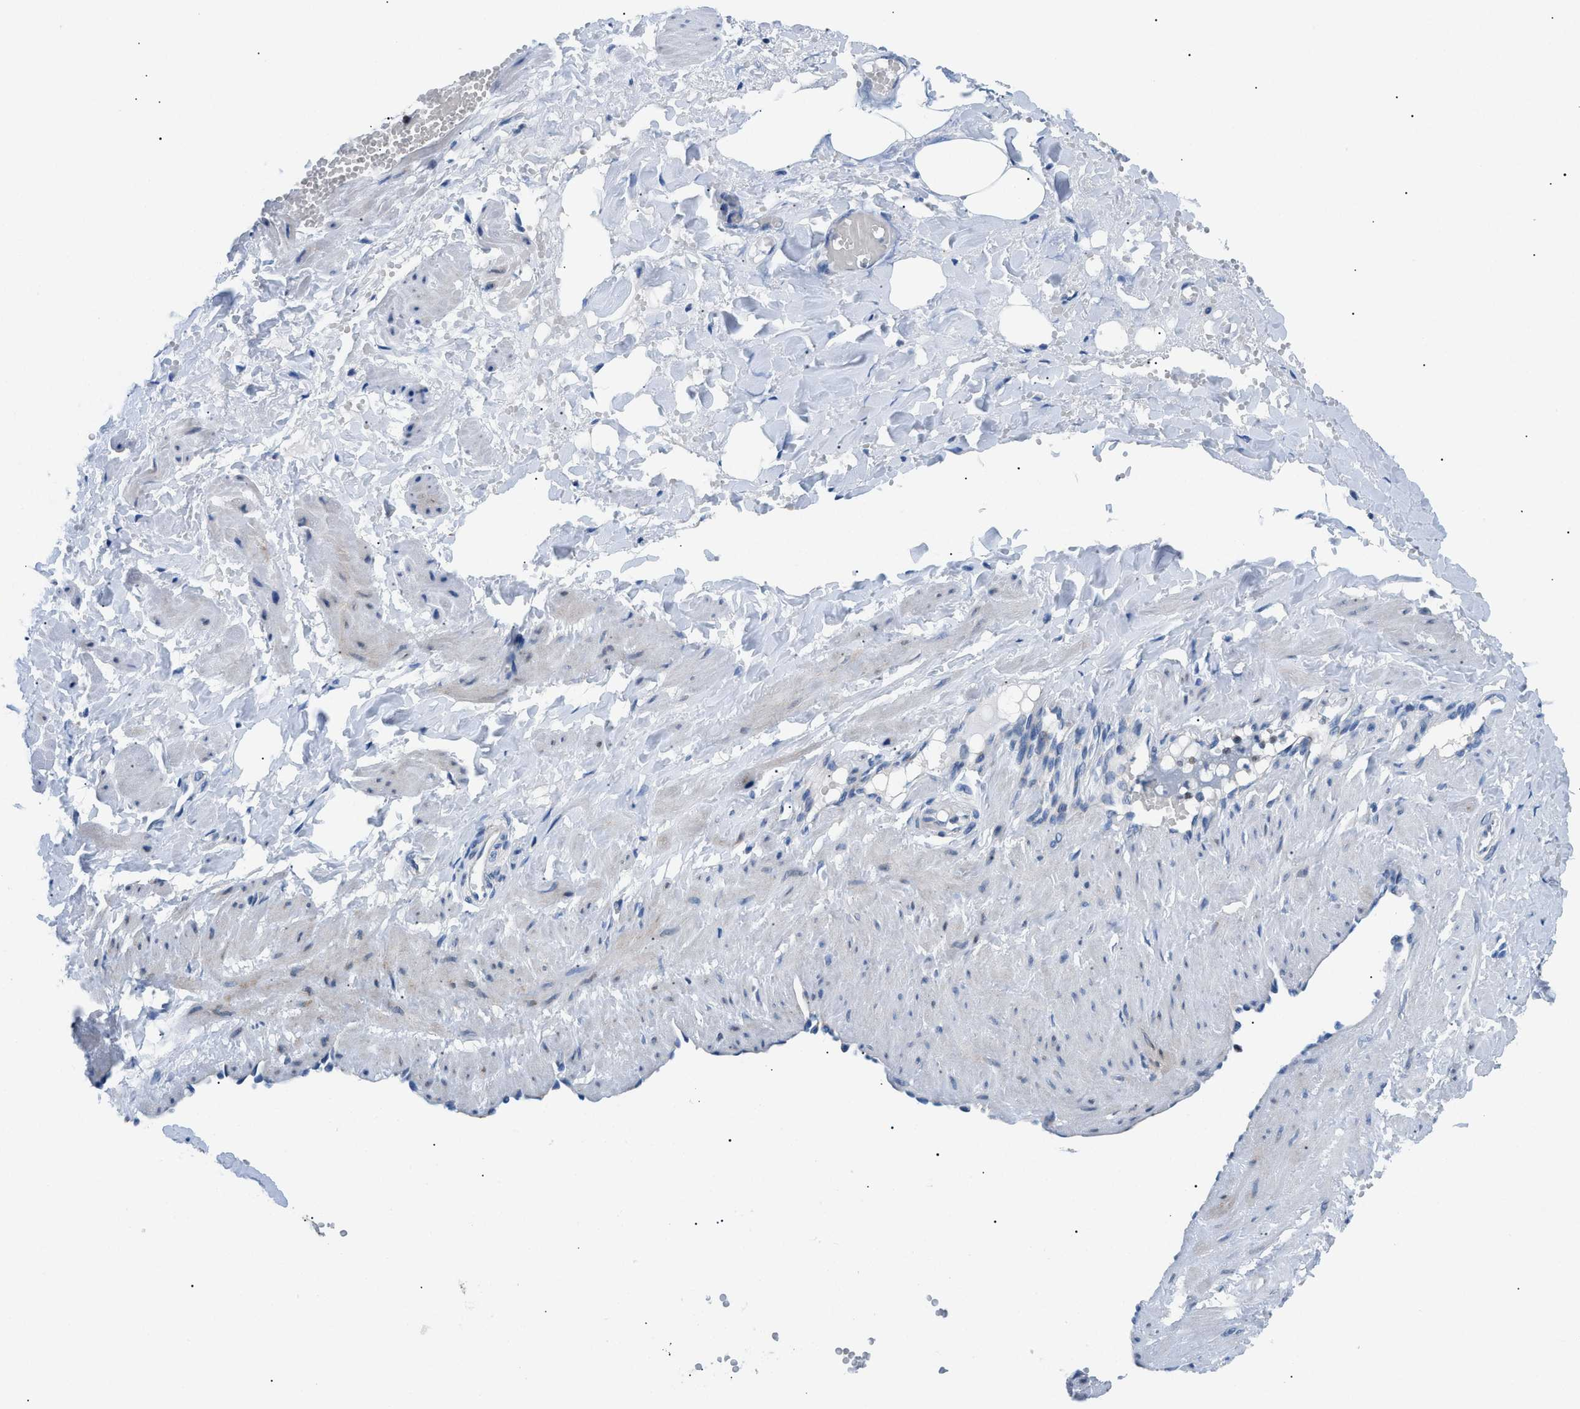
{"staining": {"intensity": "negative", "quantity": "none", "location": "none"}, "tissue": "adipose tissue", "cell_type": "Adipocytes", "image_type": "normal", "snomed": [{"axis": "morphology", "description": "Normal tissue, NOS"}, {"axis": "topography", "description": "Soft tissue"}, {"axis": "topography", "description": "Vascular tissue"}], "caption": "Immunohistochemistry of normal adipose tissue displays no expression in adipocytes.", "gene": "SMARCC1", "patient": {"sex": "female", "age": 35}}